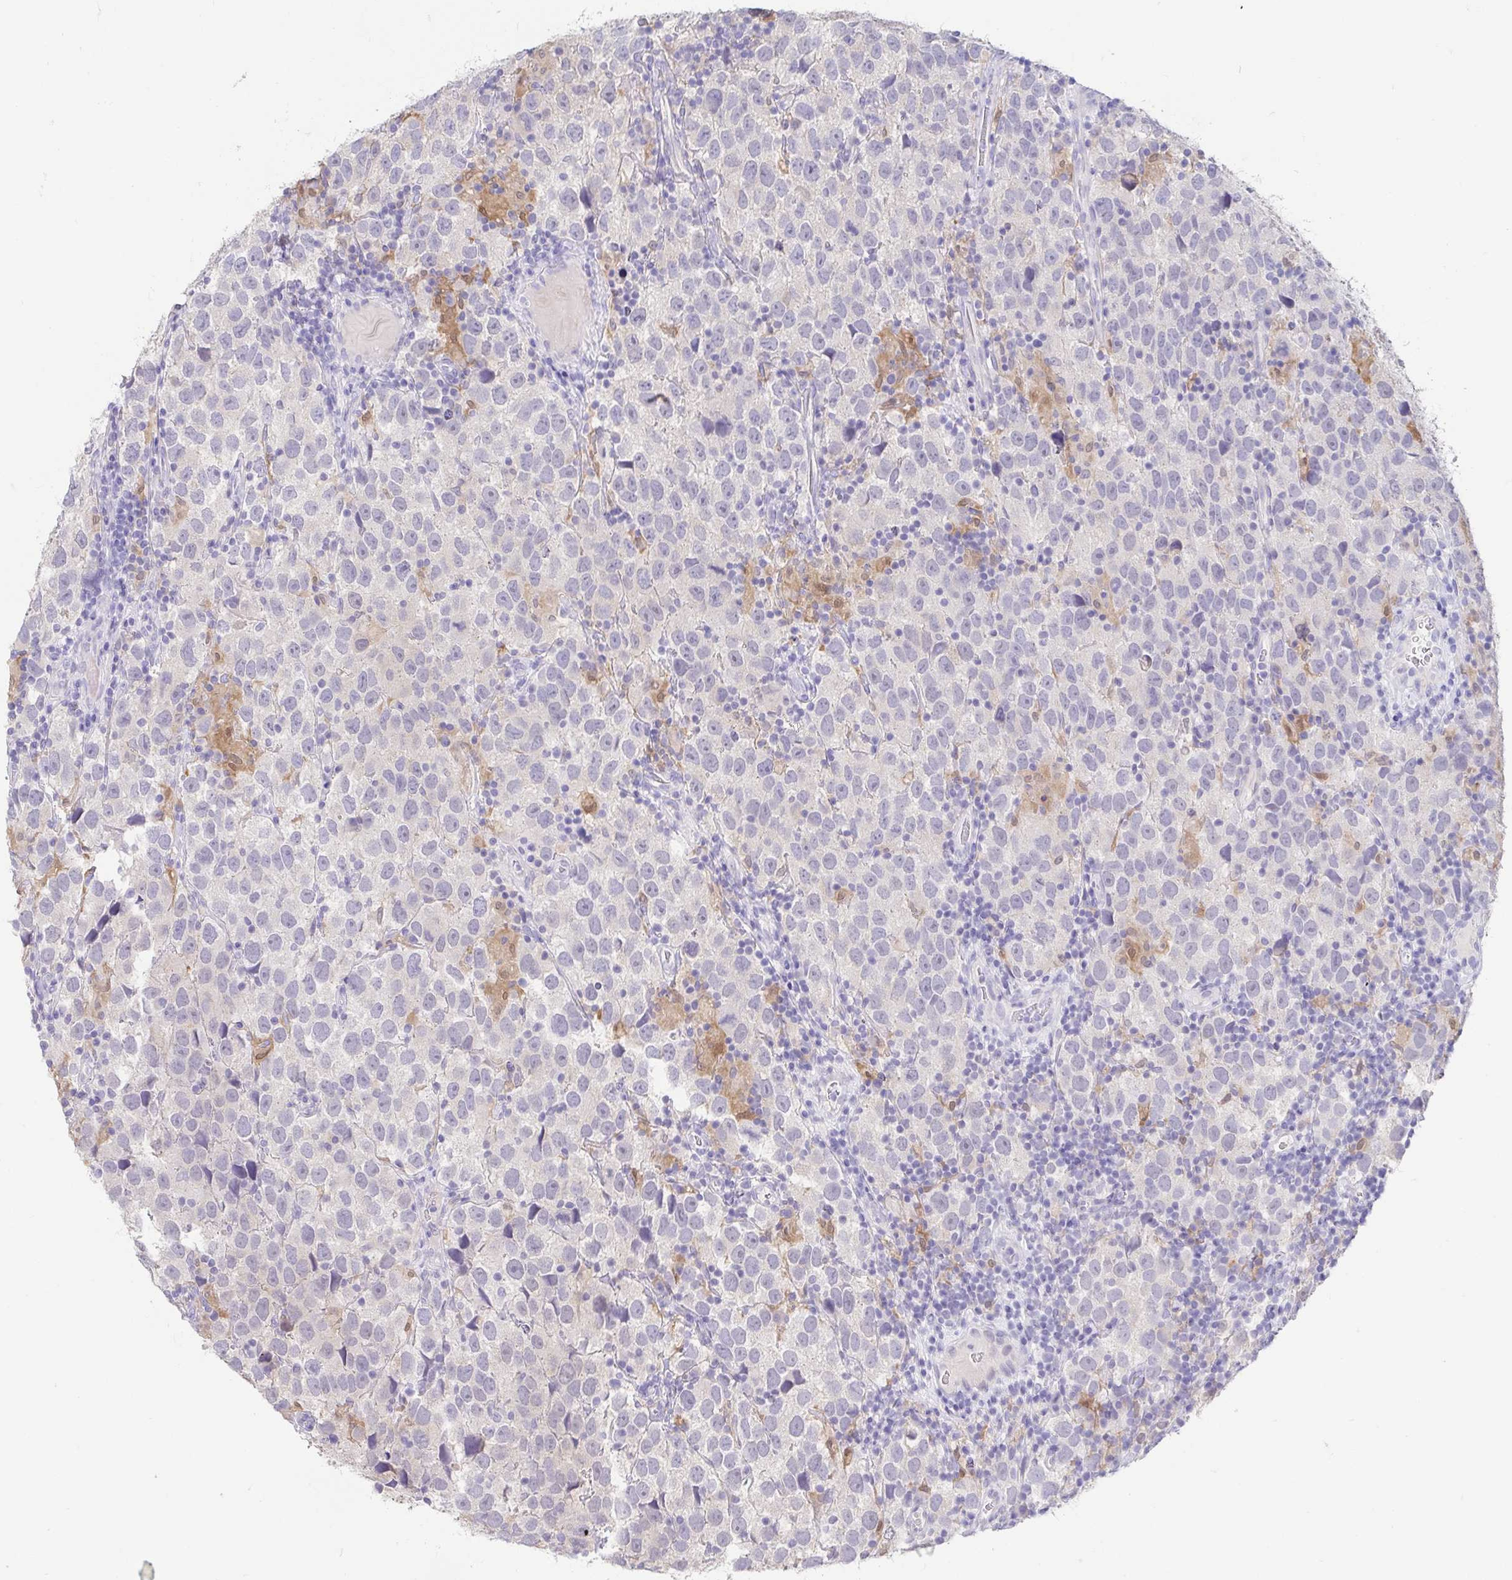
{"staining": {"intensity": "negative", "quantity": "none", "location": "none"}, "tissue": "testis cancer", "cell_type": "Tumor cells", "image_type": "cancer", "snomed": [{"axis": "morphology", "description": "Seminoma, NOS"}, {"axis": "topography", "description": "Testis"}], "caption": "This is an IHC photomicrograph of human testis seminoma. There is no expression in tumor cells.", "gene": "FABP3", "patient": {"sex": "male", "age": 26}}